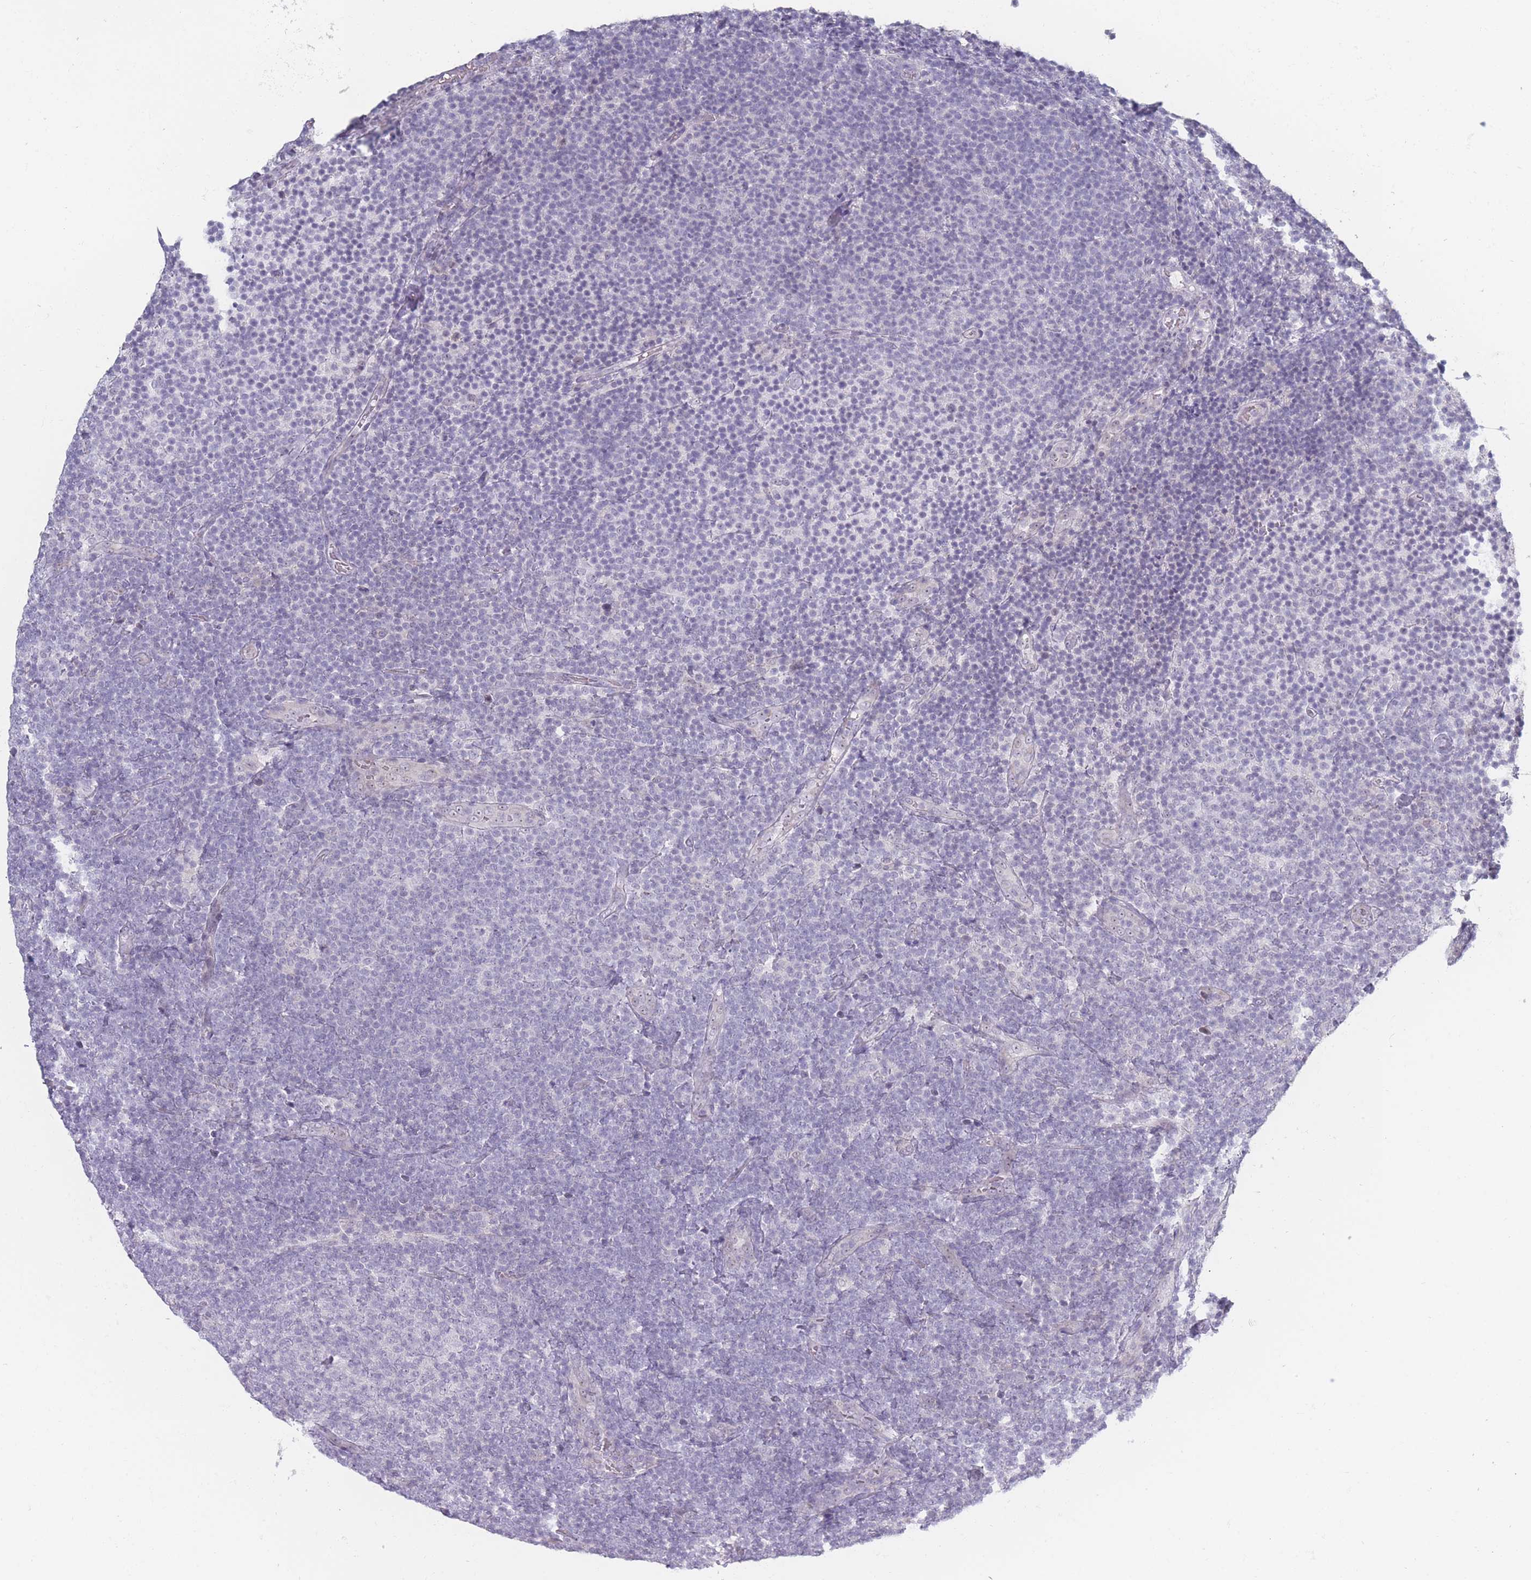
{"staining": {"intensity": "negative", "quantity": "none", "location": "none"}, "tissue": "lymphoma", "cell_type": "Tumor cells", "image_type": "cancer", "snomed": [{"axis": "morphology", "description": "Malignant lymphoma, non-Hodgkin's type, Low grade"}, {"axis": "topography", "description": "Lymph node"}], "caption": "Photomicrograph shows no significant protein expression in tumor cells of lymphoma.", "gene": "ROS1", "patient": {"sex": "male", "age": 66}}